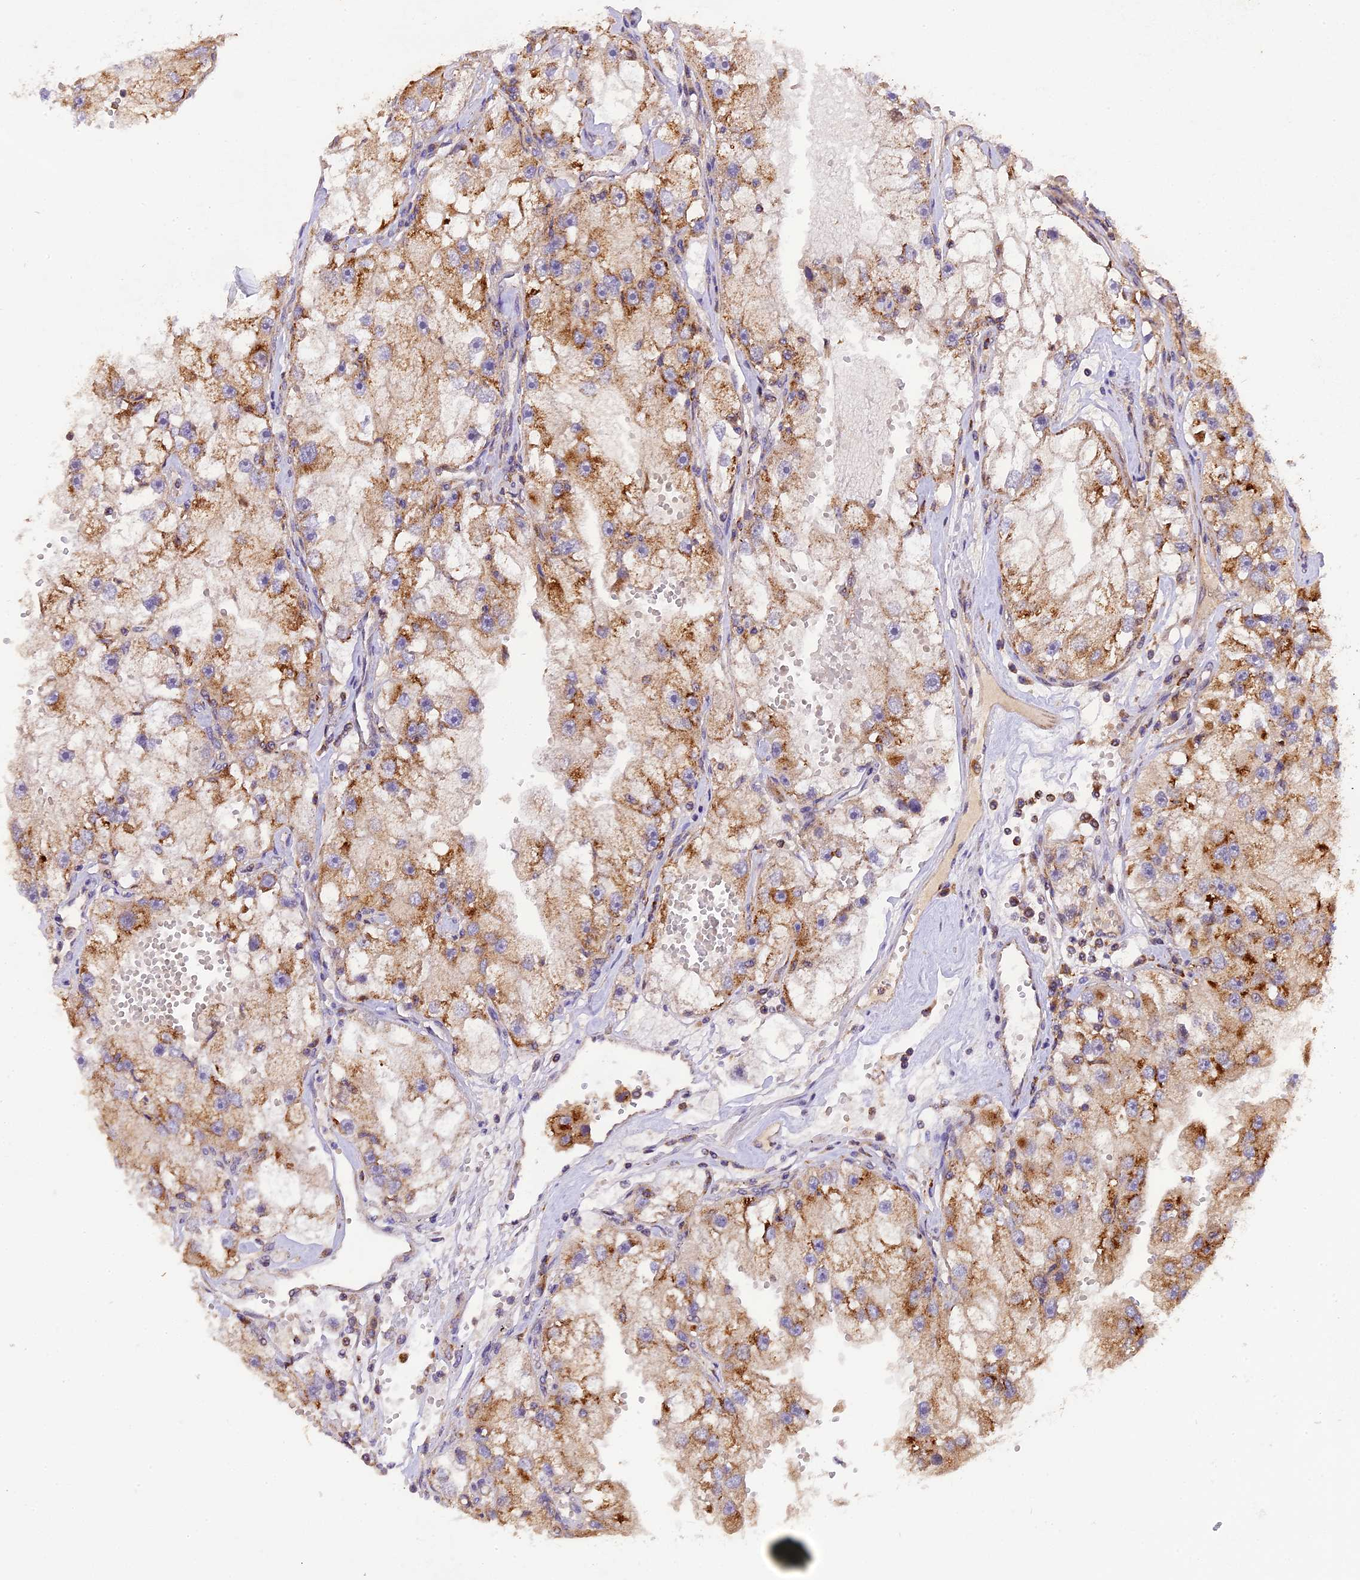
{"staining": {"intensity": "strong", "quantity": "25%-75%", "location": "cytoplasmic/membranous"}, "tissue": "renal cancer", "cell_type": "Tumor cells", "image_type": "cancer", "snomed": [{"axis": "morphology", "description": "Adenocarcinoma, NOS"}, {"axis": "topography", "description": "Kidney"}], "caption": "Renal adenocarcinoma tissue displays strong cytoplasmic/membranous staining in about 25%-75% of tumor cells", "gene": "PEX3", "patient": {"sex": "male", "age": 63}}